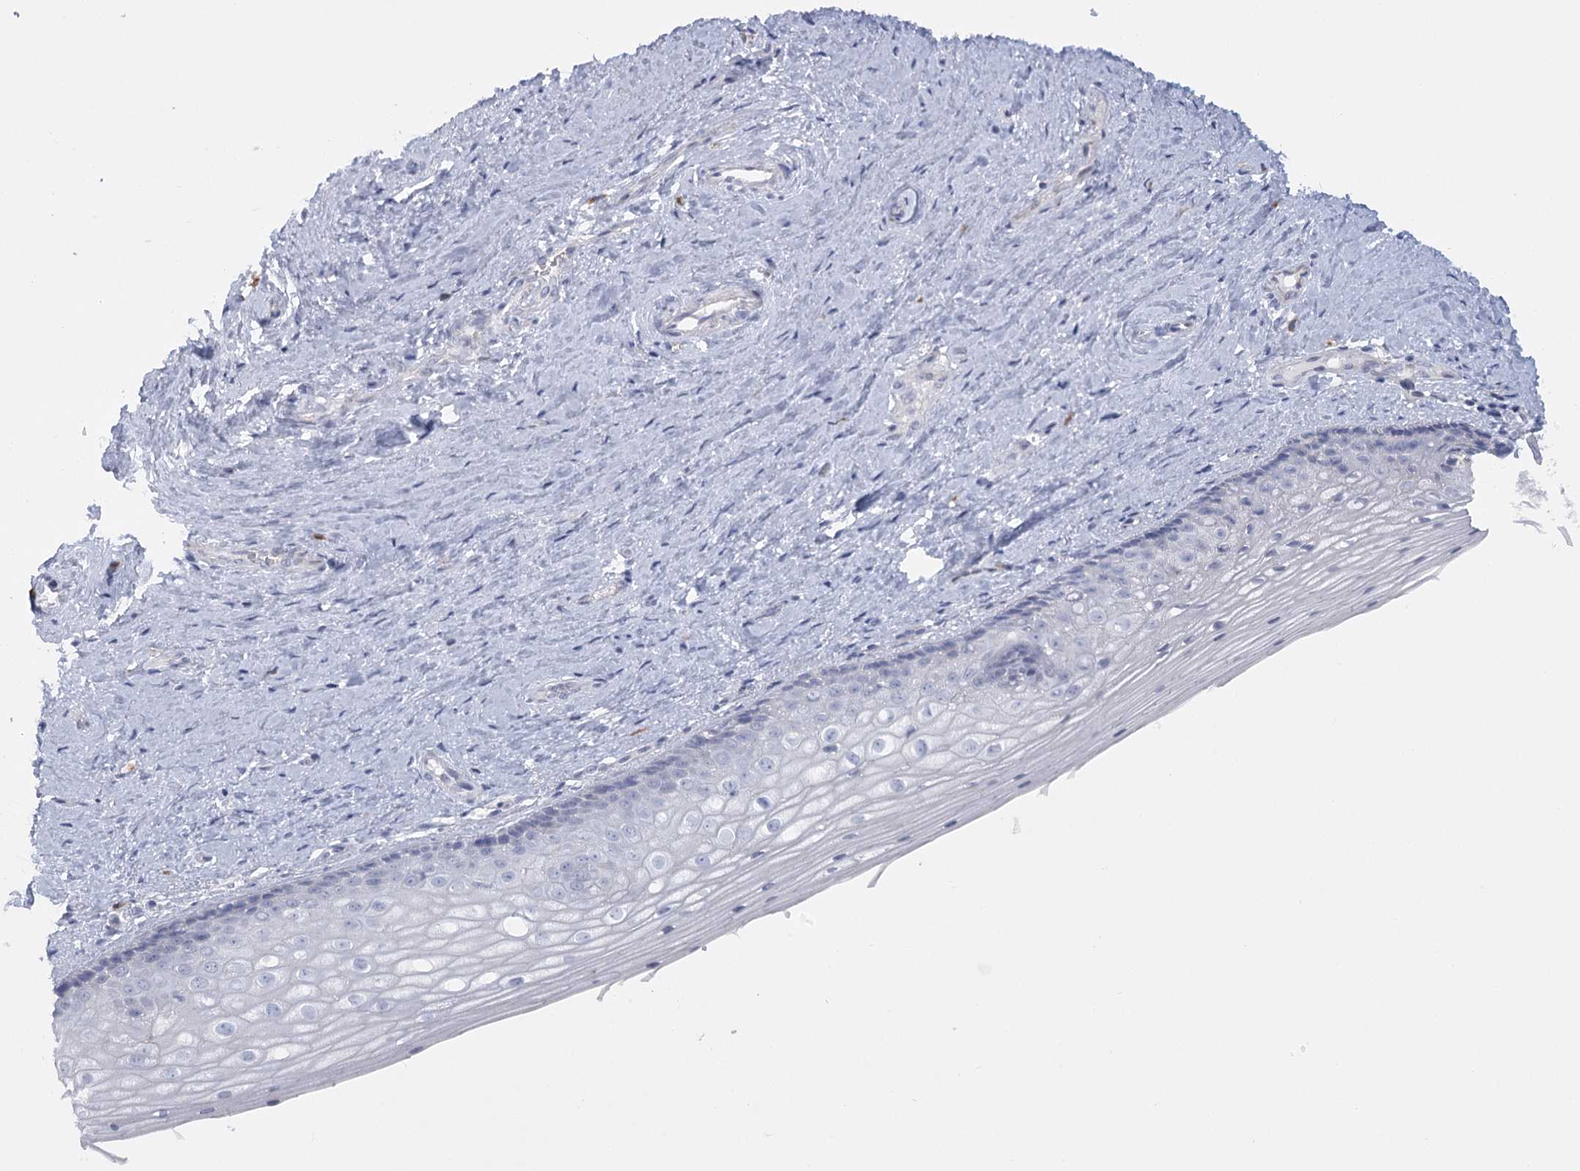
{"staining": {"intensity": "negative", "quantity": "none", "location": "none"}, "tissue": "vagina", "cell_type": "Squamous epithelial cells", "image_type": "normal", "snomed": [{"axis": "morphology", "description": "Normal tissue, NOS"}, {"axis": "topography", "description": "Vagina"}], "caption": "Photomicrograph shows no significant protein positivity in squamous epithelial cells of normal vagina. (Stains: DAB IHC with hematoxylin counter stain, Microscopy: brightfield microscopy at high magnification).", "gene": "FAM76B", "patient": {"sex": "female", "age": 46}}